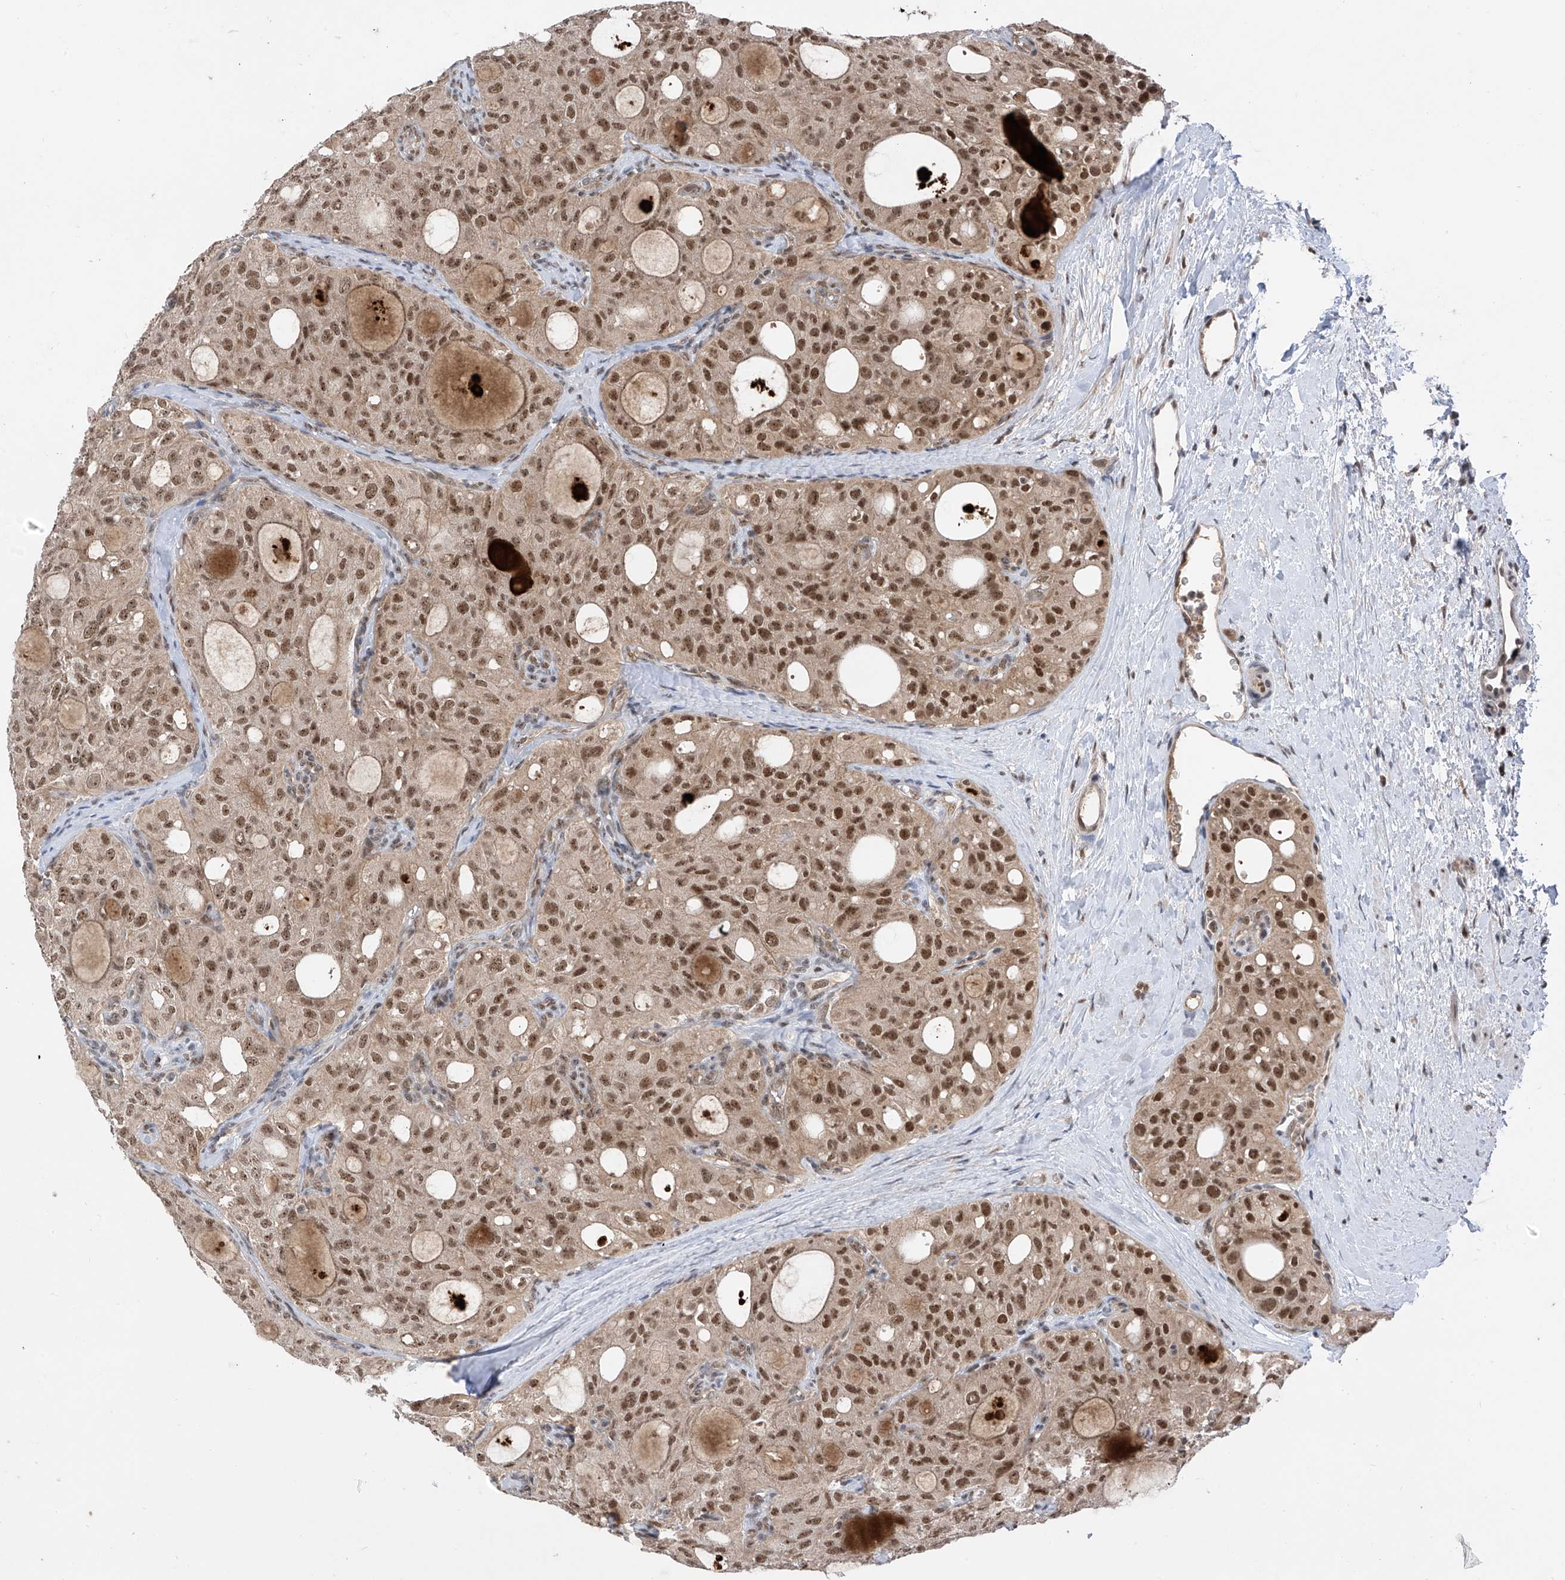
{"staining": {"intensity": "moderate", "quantity": ">75%", "location": "nuclear"}, "tissue": "thyroid cancer", "cell_type": "Tumor cells", "image_type": "cancer", "snomed": [{"axis": "morphology", "description": "Follicular adenoma carcinoma, NOS"}, {"axis": "topography", "description": "Thyroid gland"}], "caption": "The immunohistochemical stain highlights moderate nuclear staining in tumor cells of thyroid follicular adenoma carcinoma tissue.", "gene": "RPAIN", "patient": {"sex": "male", "age": 75}}